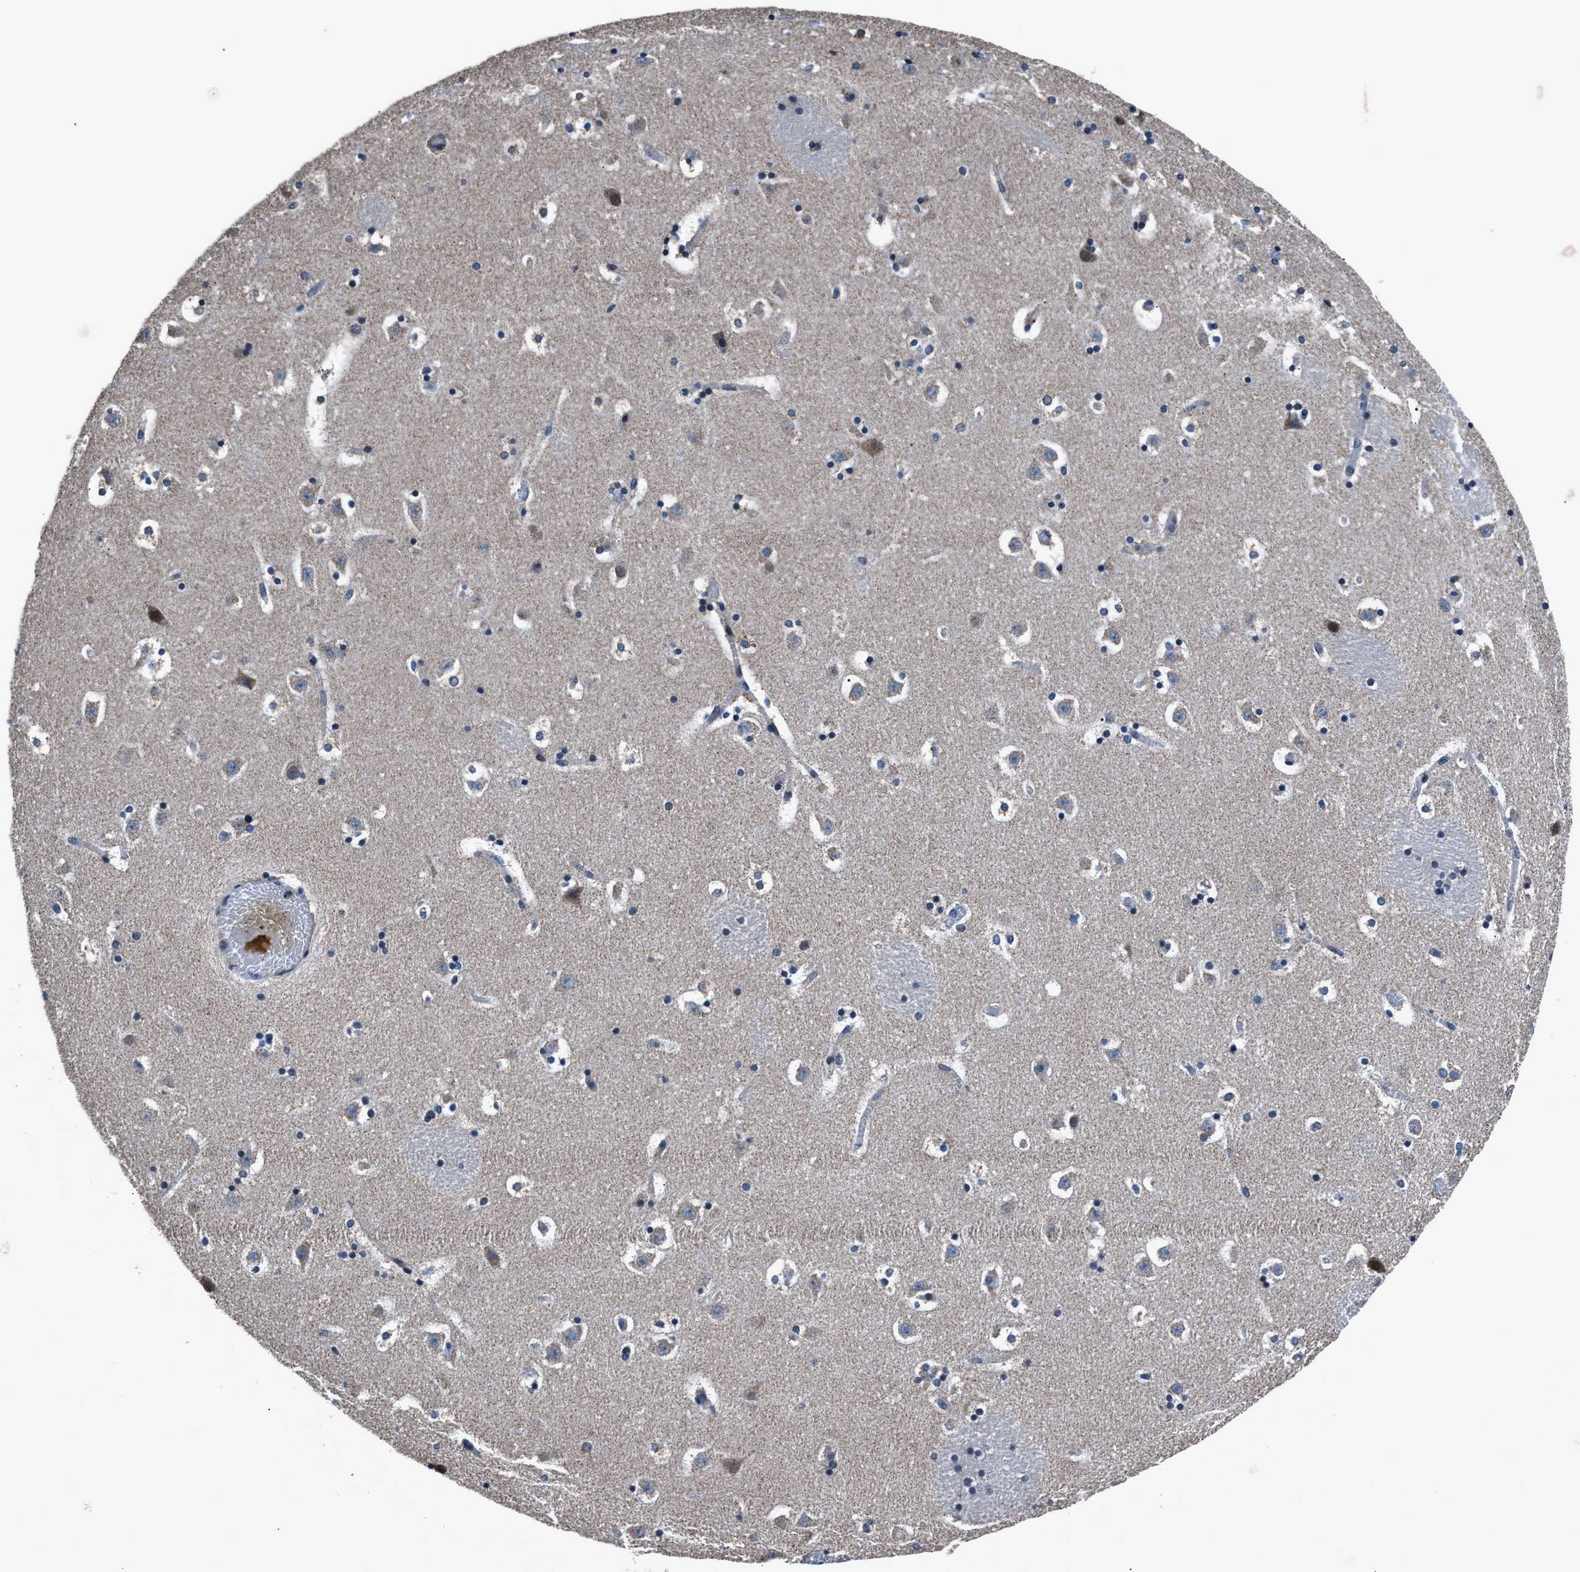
{"staining": {"intensity": "weak", "quantity": "<25%", "location": "cytoplasmic/membranous"}, "tissue": "caudate", "cell_type": "Glial cells", "image_type": "normal", "snomed": [{"axis": "morphology", "description": "Normal tissue, NOS"}, {"axis": "topography", "description": "Lateral ventricle wall"}], "caption": "Immunohistochemical staining of benign human caudate reveals no significant staining in glial cells. Nuclei are stained in blue.", "gene": "TNRC18", "patient": {"sex": "male", "age": 45}}